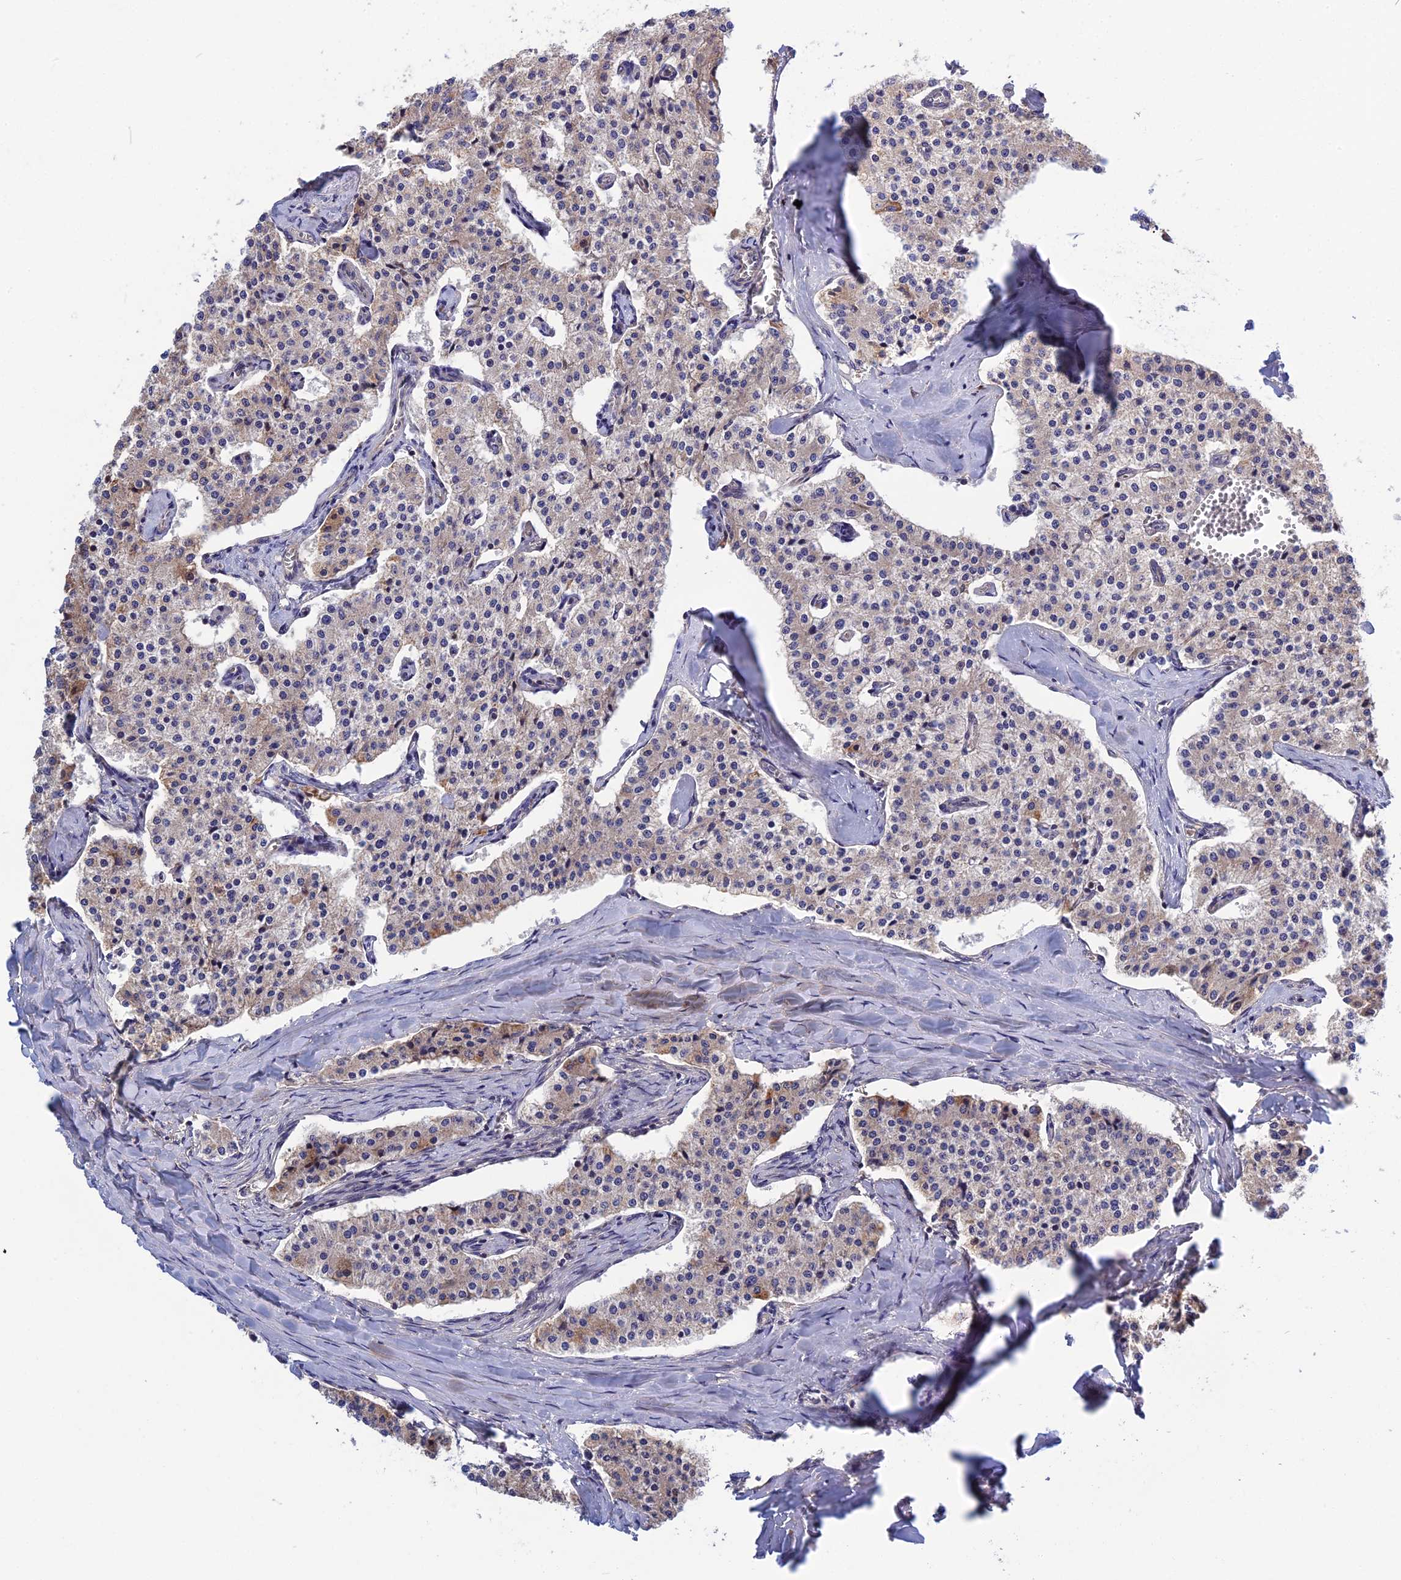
{"staining": {"intensity": "weak", "quantity": "<25%", "location": "cytoplasmic/membranous"}, "tissue": "carcinoid", "cell_type": "Tumor cells", "image_type": "cancer", "snomed": [{"axis": "morphology", "description": "Carcinoid, malignant, NOS"}, {"axis": "topography", "description": "Colon"}], "caption": "Tumor cells are negative for brown protein staining in carcinoid.", "gene": "CRACD", "patient": {"sex": "female", "age": 52}}